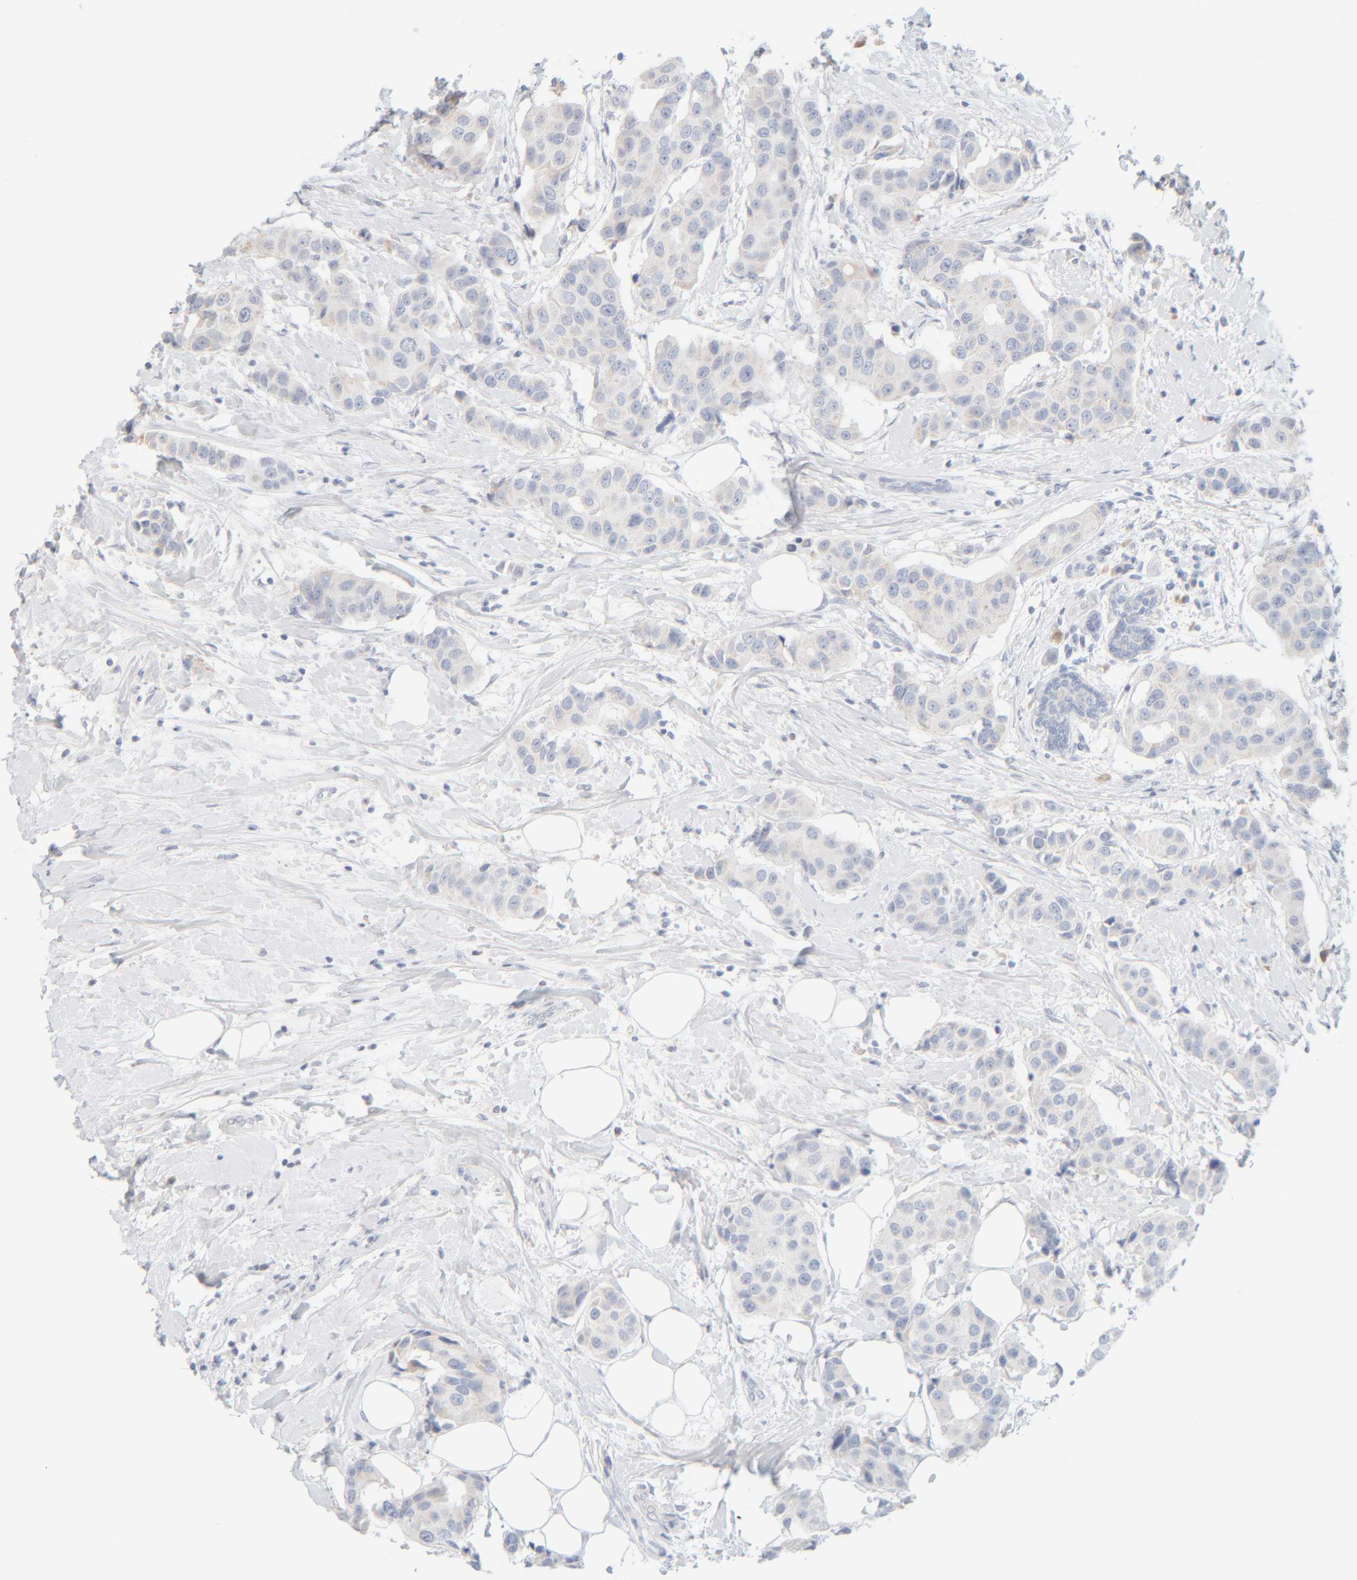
{"staining": {"intensity": "negative", "quantity": "none", "location": "none"}, "tissue": "breast cancer", "cell_type": "Tumor cells", "image_type": "cancer", "snomed": [{"axis": "morphology", "description": "Normal tissue, NOS"}, {"axis": "morphology", "description": "Duct carcinoma"}, {"axis": "topography", "description": "Breast"}], "caption": "DAB (3,3'-diaminobenzidine) immunohistochemical staining of breast invasive ductal carcinoma reveals no significant expression in tumor cells. (DAB (3,3'-diaminobenzidine) IHC with hematoxylin counter stain).", "gene": "RIDA", "patient": {"sex": "female", "age": 39}}